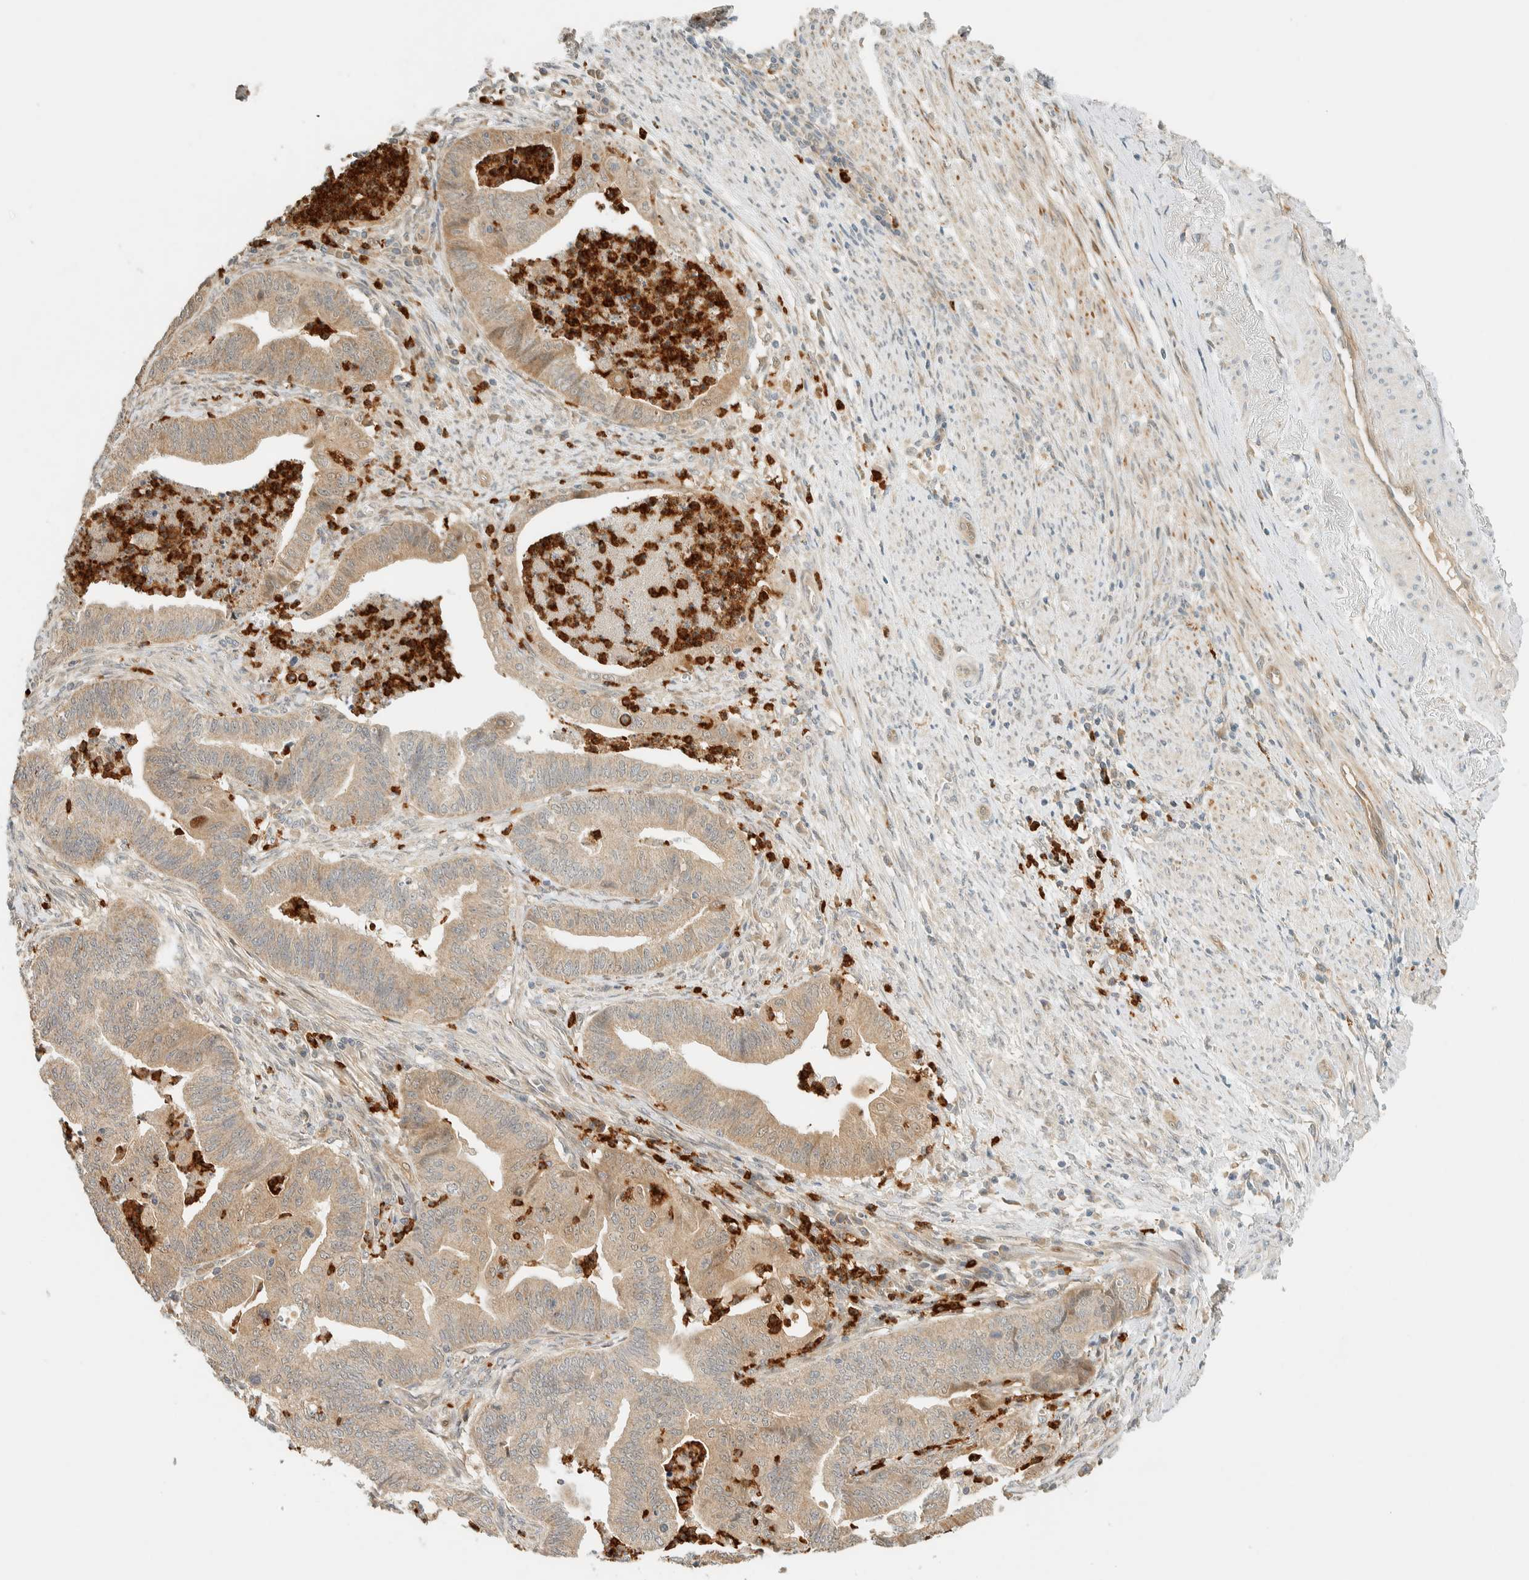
{"staining": {"intensity": "moderate", "quantity": ">75%", "location": "cytoplasmic/membranous"}, "tissue": "endometrial cancer", "cell_type": "Tumor cells", "image_type": "cancer", "snomed": [{"axis": "morphology", "description": "Polyp, NOS"}, {"axis": "morphology", "description": "Adenocarcinoma, NOS"}, {"axis": "morphology", "description": "Adenoma, NOS"}, {"axis": "topography", "description": "Endometrium"}], "caption": "Moderate cytoplasmic/membranous positivity is seen in about >75% of tumor cells in endometrial adenocarcinoma.", "gene": "CCDC171", "patient": {"sex": "female", "age": 79}}